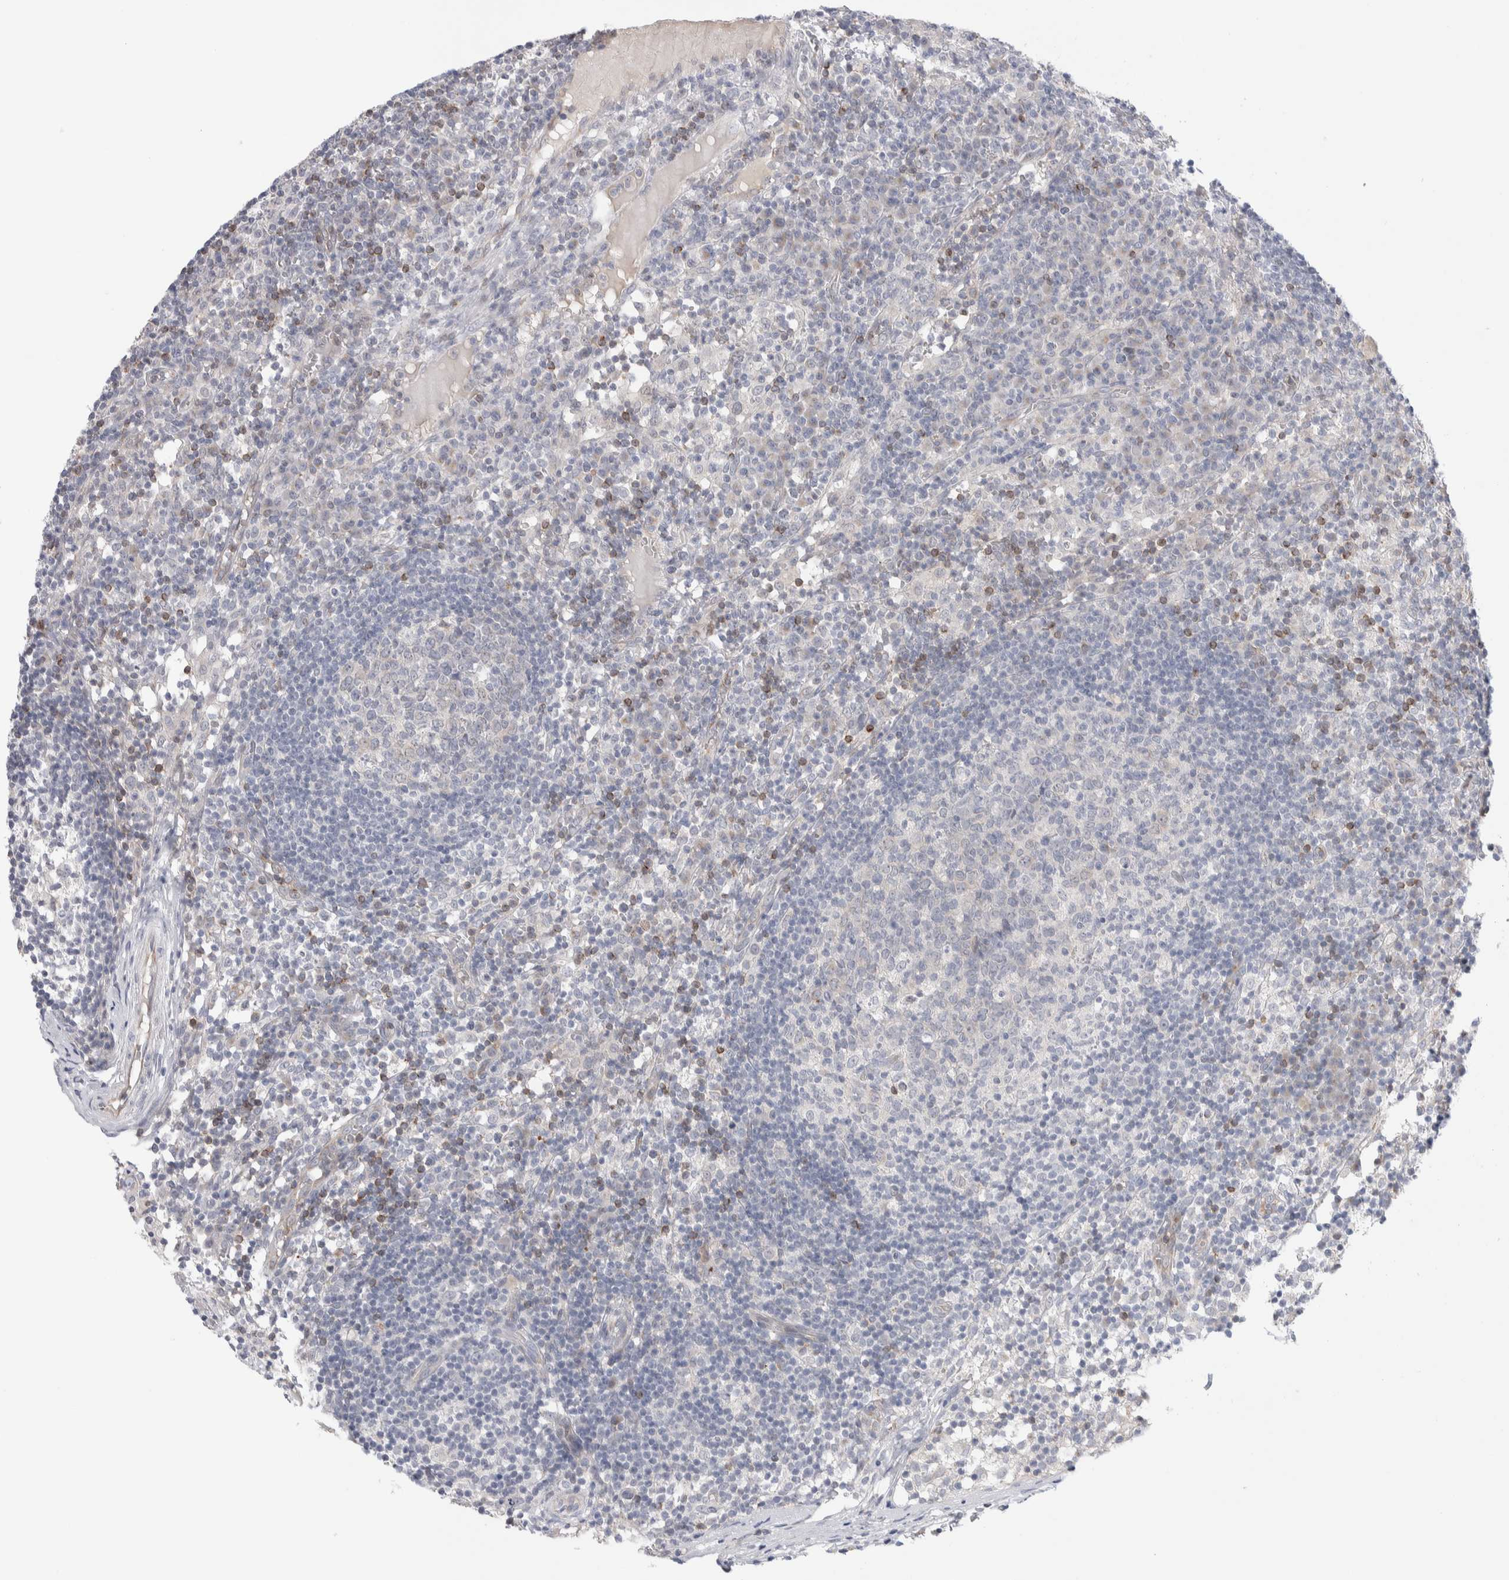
{"staining": {"intensity": "negative", "quantity": "none", "location": "none"}, "tissue": "lymph node", "cell_type": "Germinal center cells", "image_type": "normal", "snomed": [{"axis": "morphology", "description": "Normal tissue, NOS"}, {"axis": "morphology", "description": "Inflammation, NOS"}, {"axis": "topography", "description": "Lymph node"}], "caption": "Immunohistochemical staining of normal lymph node reveals no significant expression in germinal center cells.", "gene": "C1orf112", "patient": {"sex": "male", "age": 55}}